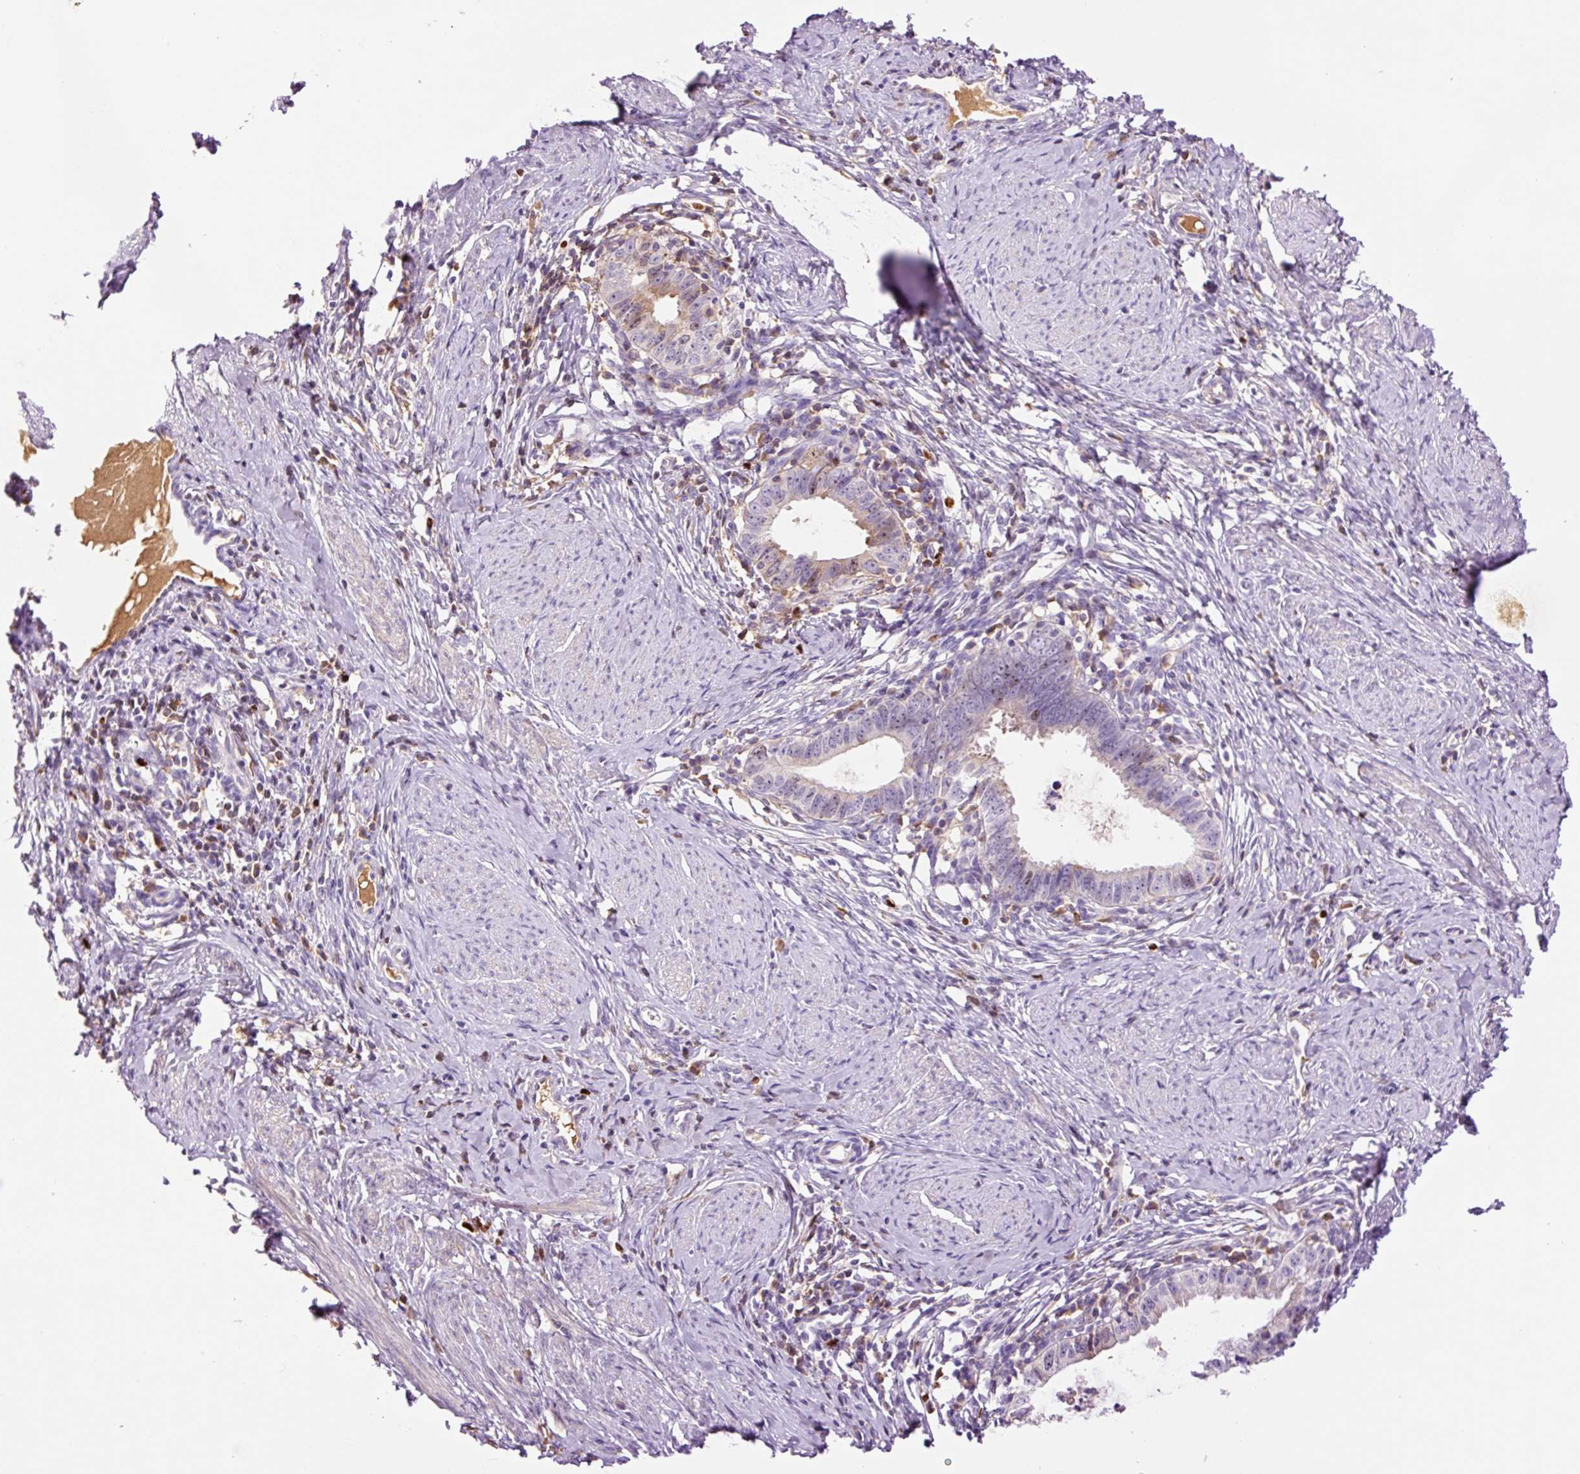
{"staining": {"intensity": "weak", "quantity": "<25%", "location": "cytoplasmic/membranous,nuclear"}, "tissue": "cervical cancer", "cell_type": "Tumor cells", "image_type": "cancer", "snomed": [{"axis": "morphology", "description": "Adenocarcinoma, NOS"}, {"axis": "topography", "description": "Cervix"}], "caption": "Immunohistochemistry (IHC) photomicrograph of neoplastic tissue: human adenocarcinoma (cervical) stained with DAB exhibits no significant protein staining in tumor cells.", "gene": "DPPA4", "patient": {"sex": "female", "age": 36}}